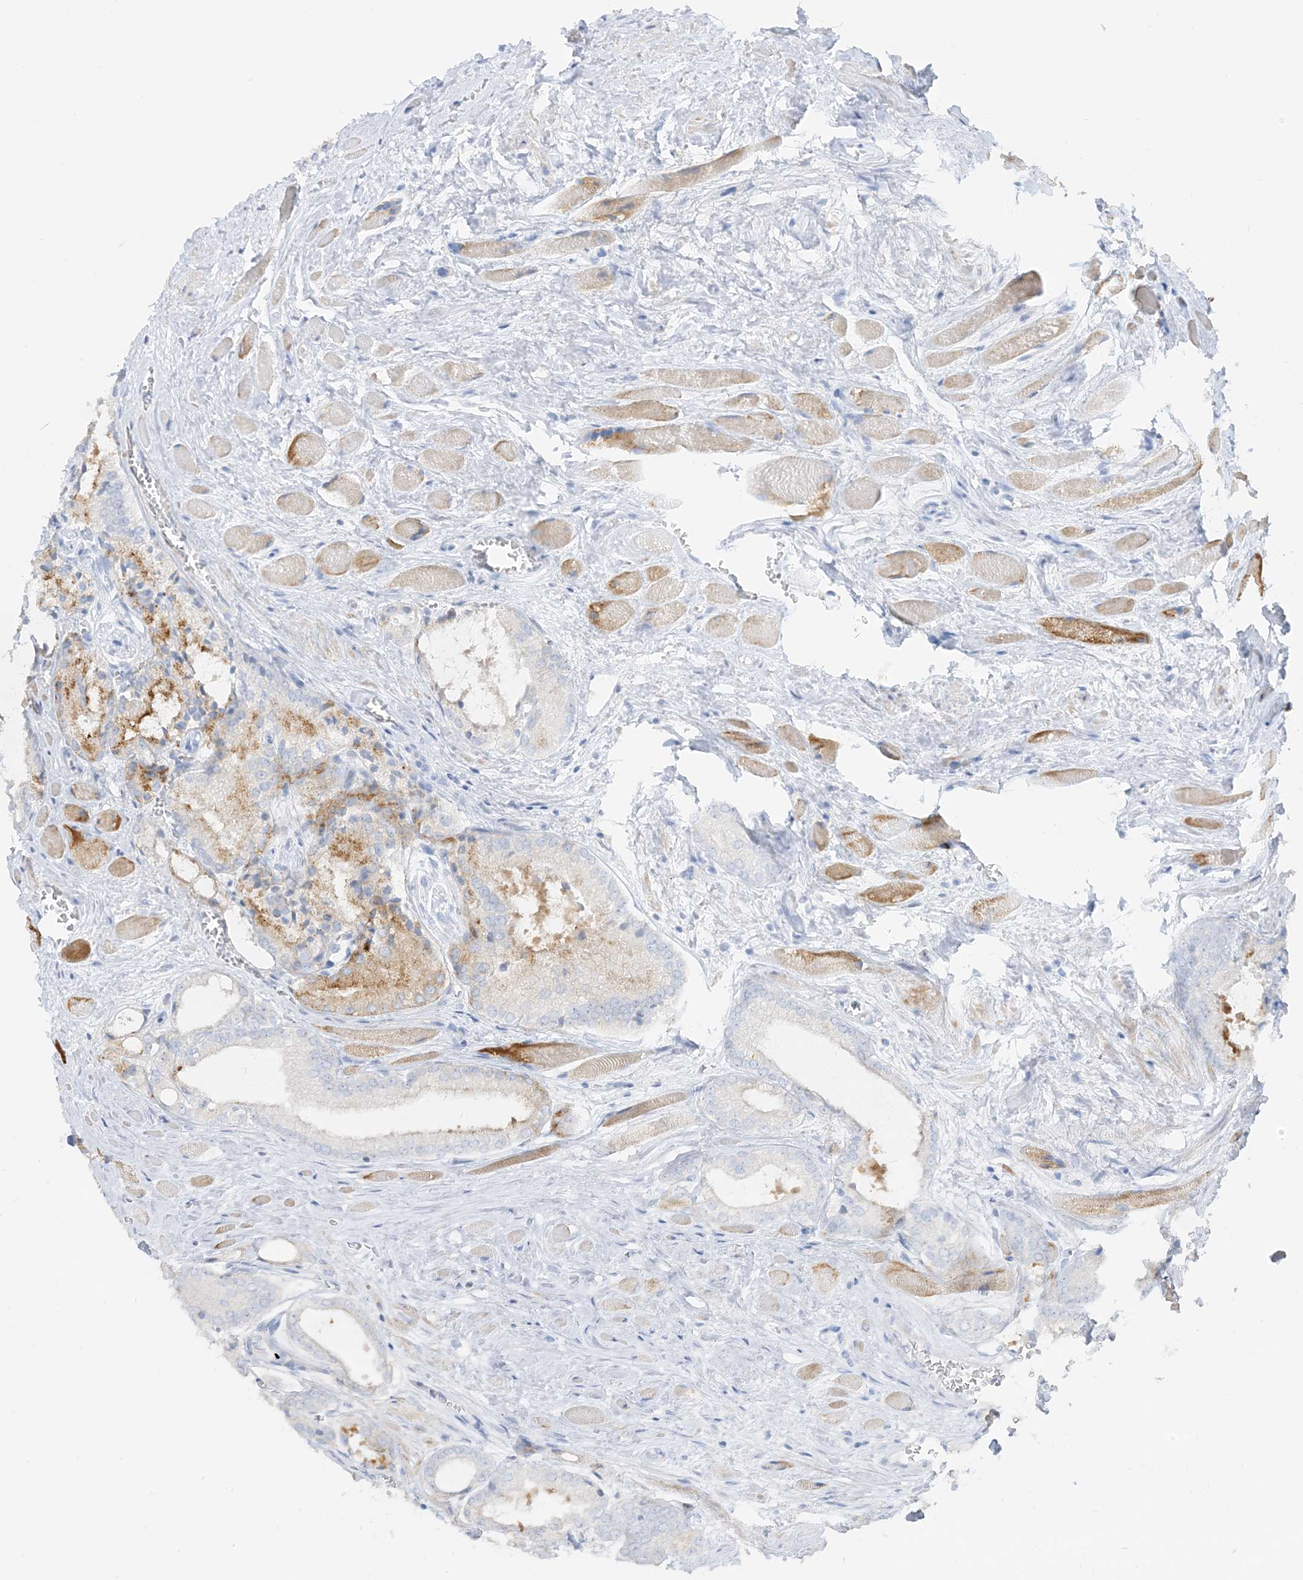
{"staining": {"intensity": "moderate", "quantity": "<25%", "location": "cytoplasmic/membranous"}, "tissue": "prostate cancer", "cell_type": "Tumor cells", "image_type": "cancer", "snomed": [{"axis": "morphology", "description": "Adenocarcinoma, Low grade"}, {"axis": "topography", "description": "Prostate"}], "caption": "Brown immunohistochemical staining in human prostate cancer shows moderate cytoplasmic/membranous expression in approximately <25% of tumor cells.", "gene": "SLC26A3", "patient": {"sex": "male", "age": 67}}